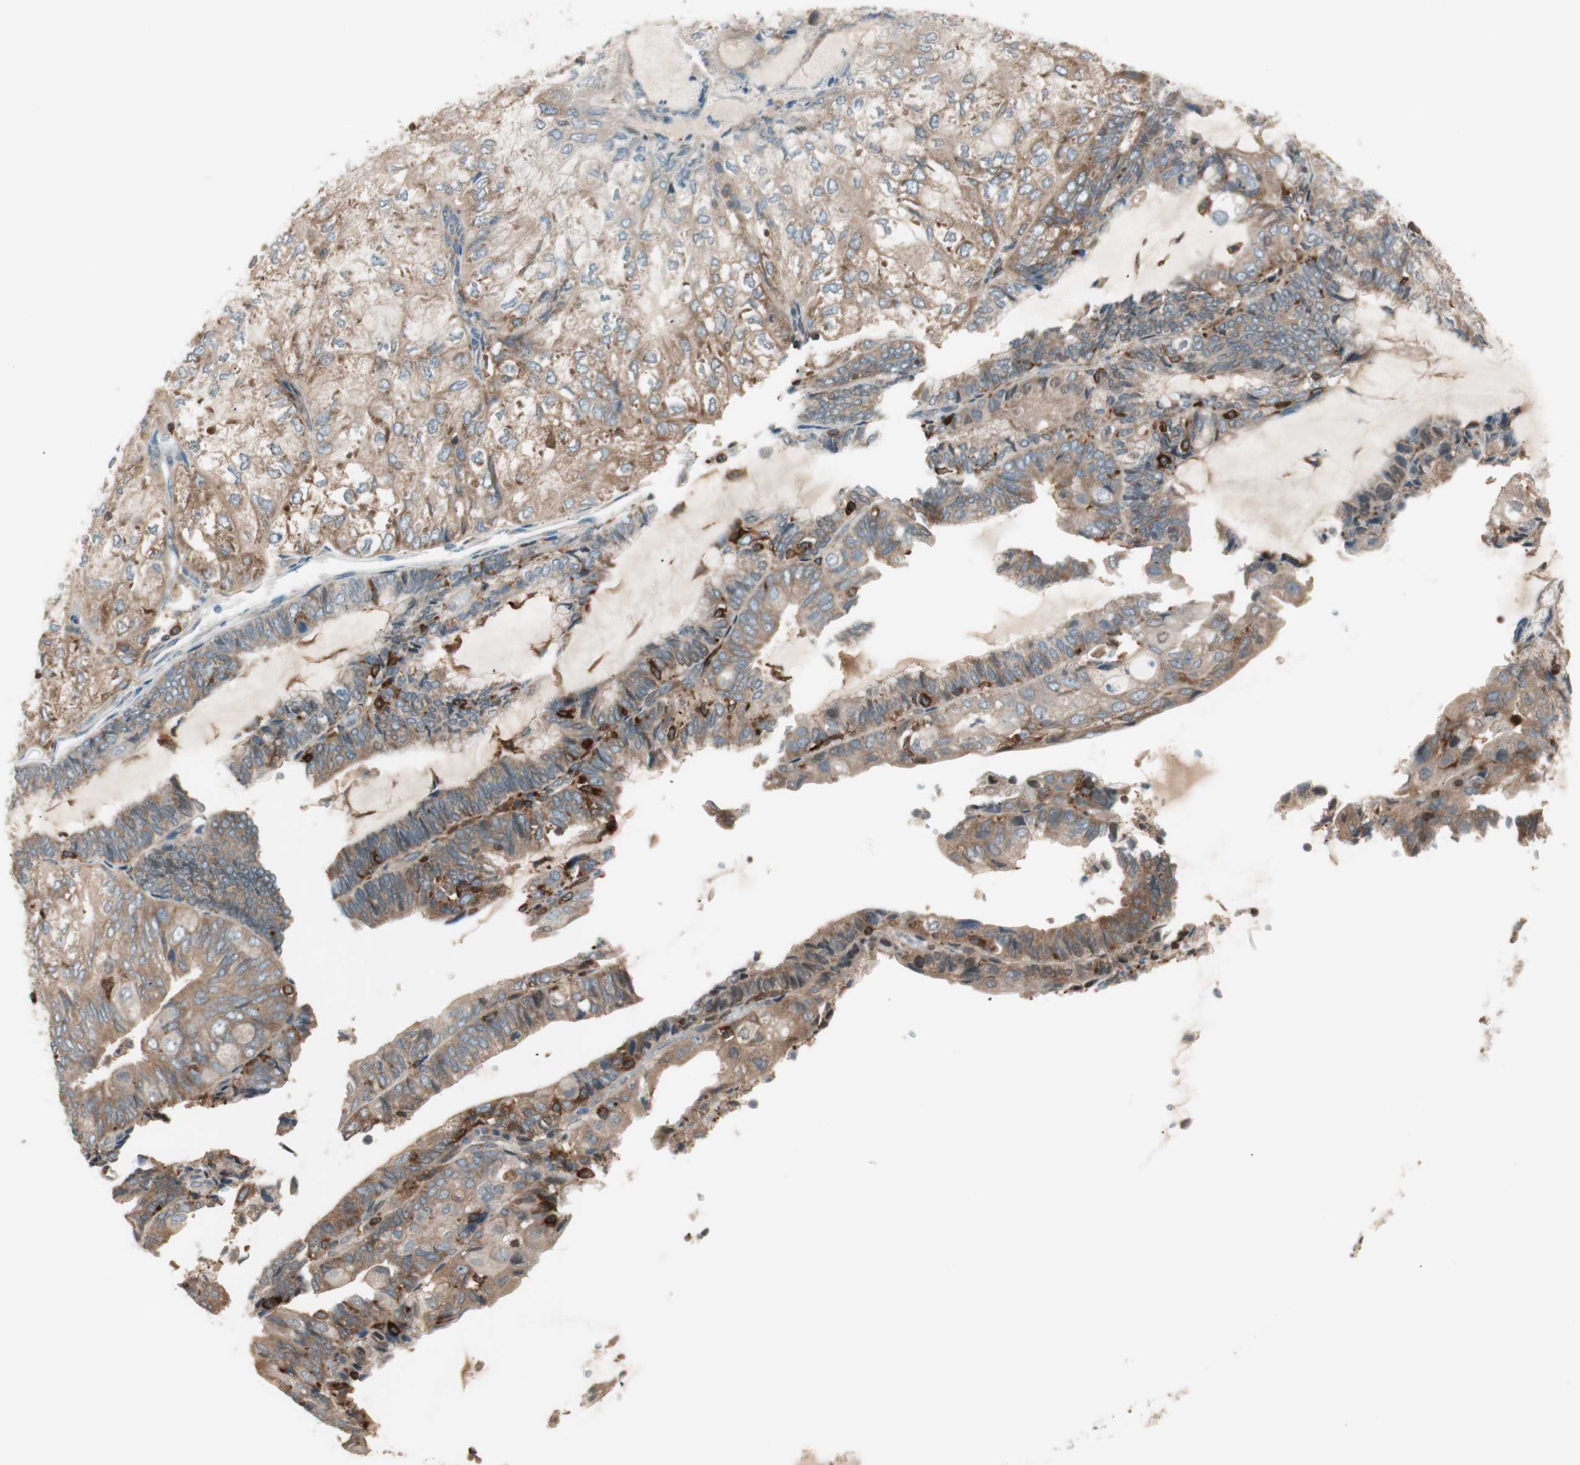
{"staining": {"intensity": "moderate", "quantity": ">75%", "location": "cytoplasmic/membranous"}, "tissue": "endometrial cancer", "cell_type": "Tumor cells", "image_type": "cancer", "snomed": [{"axis": "morphology", "description": "Adenocarcinoma, NOS"}, {"axis": "topography", "description": "Endometrium"}], "caption": "IHC (DAB (3,3'-diaminobenzidine)) staining of endometrial cancer (adenocarcinoma) reveals moderate cytoplasmic/membranous protein positivity in approximately >75% of tumor cells.", "gene": "BIN1", "patient": {"sex": "female", "age": 81}}